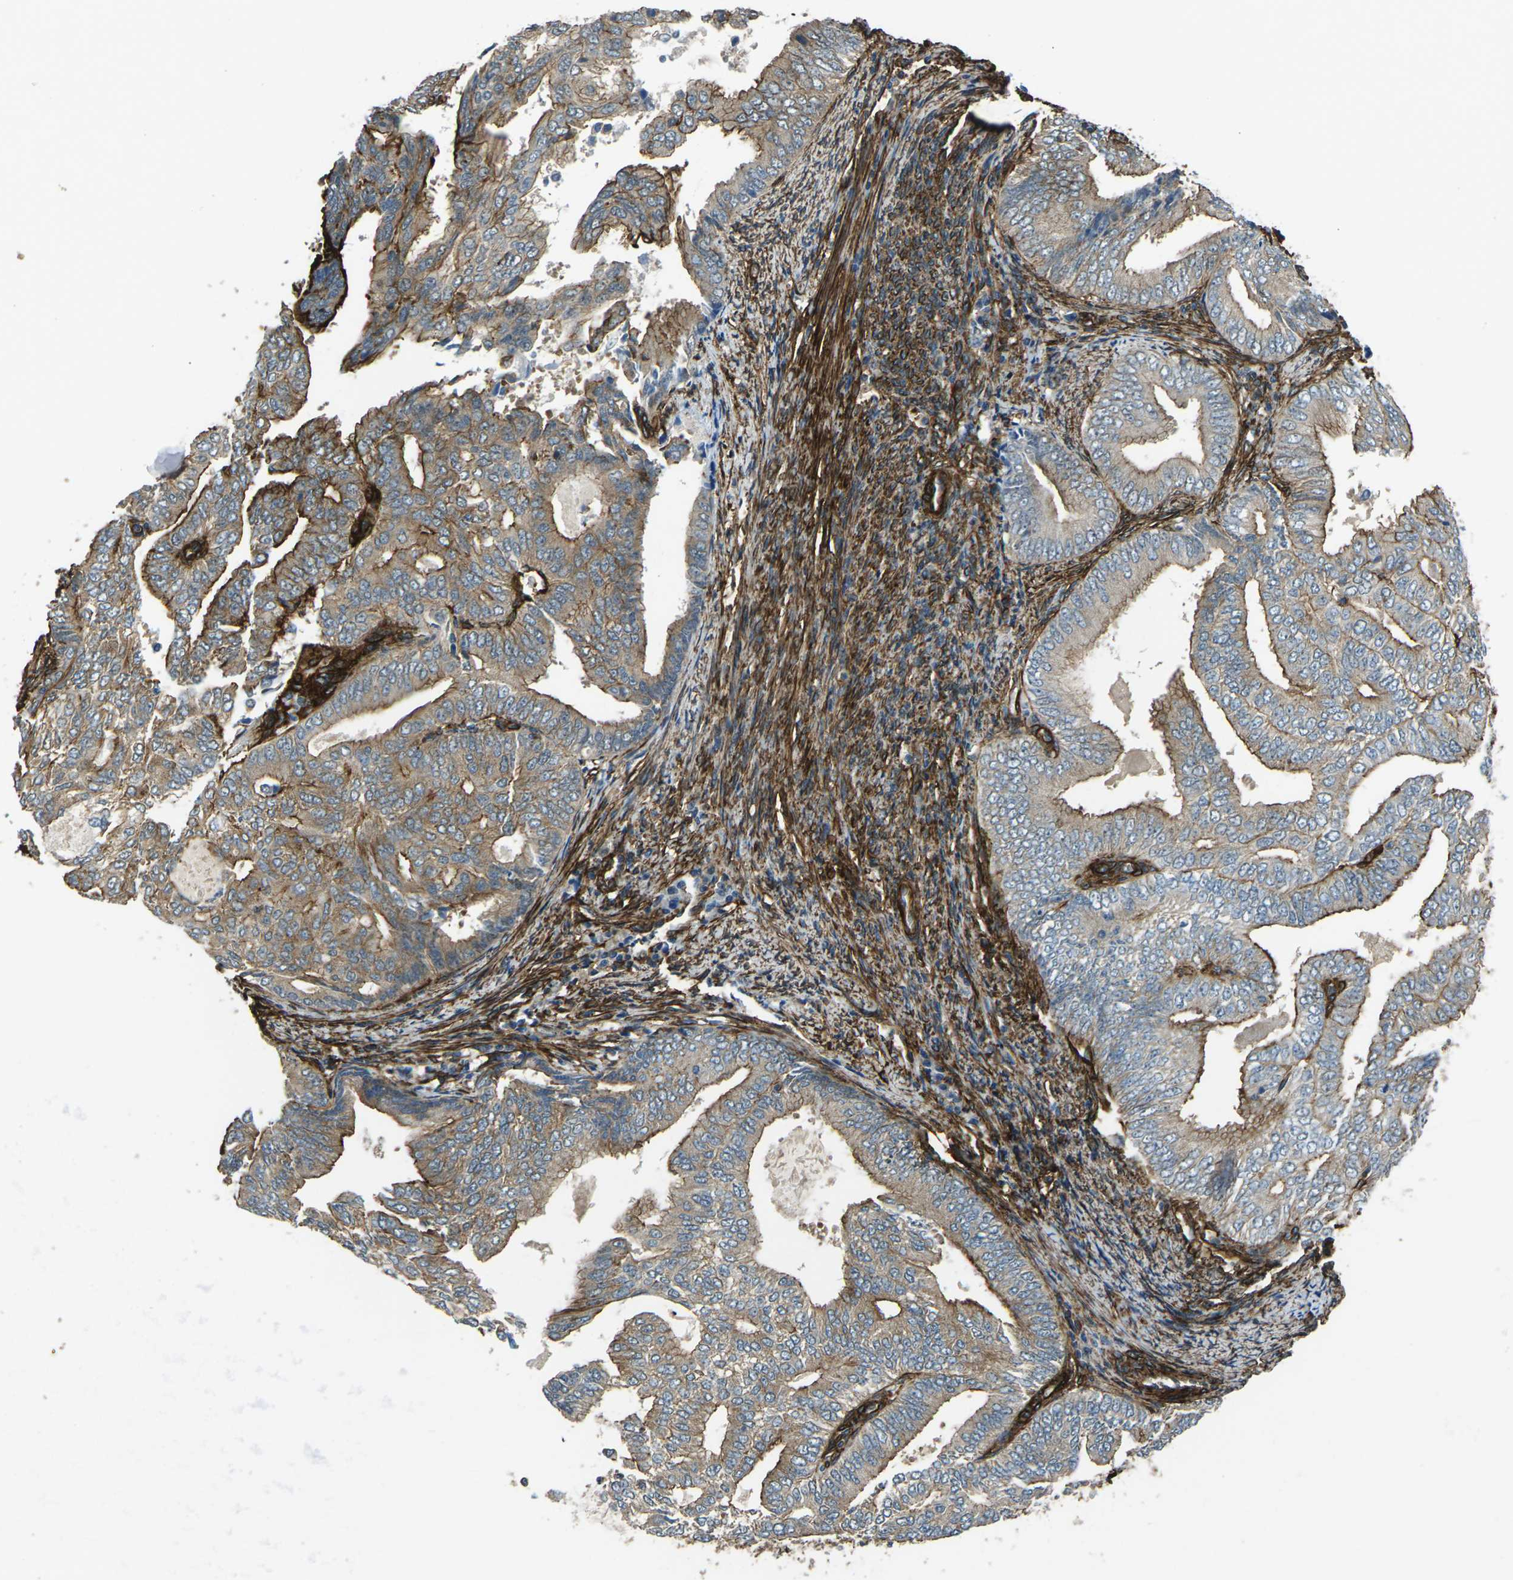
{"staining": {"intensity": "moderate", "quantity": "25%-75%", "location": "cytoplasmic/membranous"}, "tissue": "endometrial cancer", "cell_type": "Tumor cells", "image_type": "cancer", "snomed": [{"axis": "morphology", "description": "Adenocarcinoma, NOS"}, {"axis": "topography", "description": "Endometrium"}], "caption": "Protein expression analysis of human endometrial cancer (adenocarcinoma) reveals moderate cytoplasmic/membranous expression in about 25%-75% of tumor cells.", "gene": "GRAMD1C", "patient": {"sex": "female", "age": 58}}